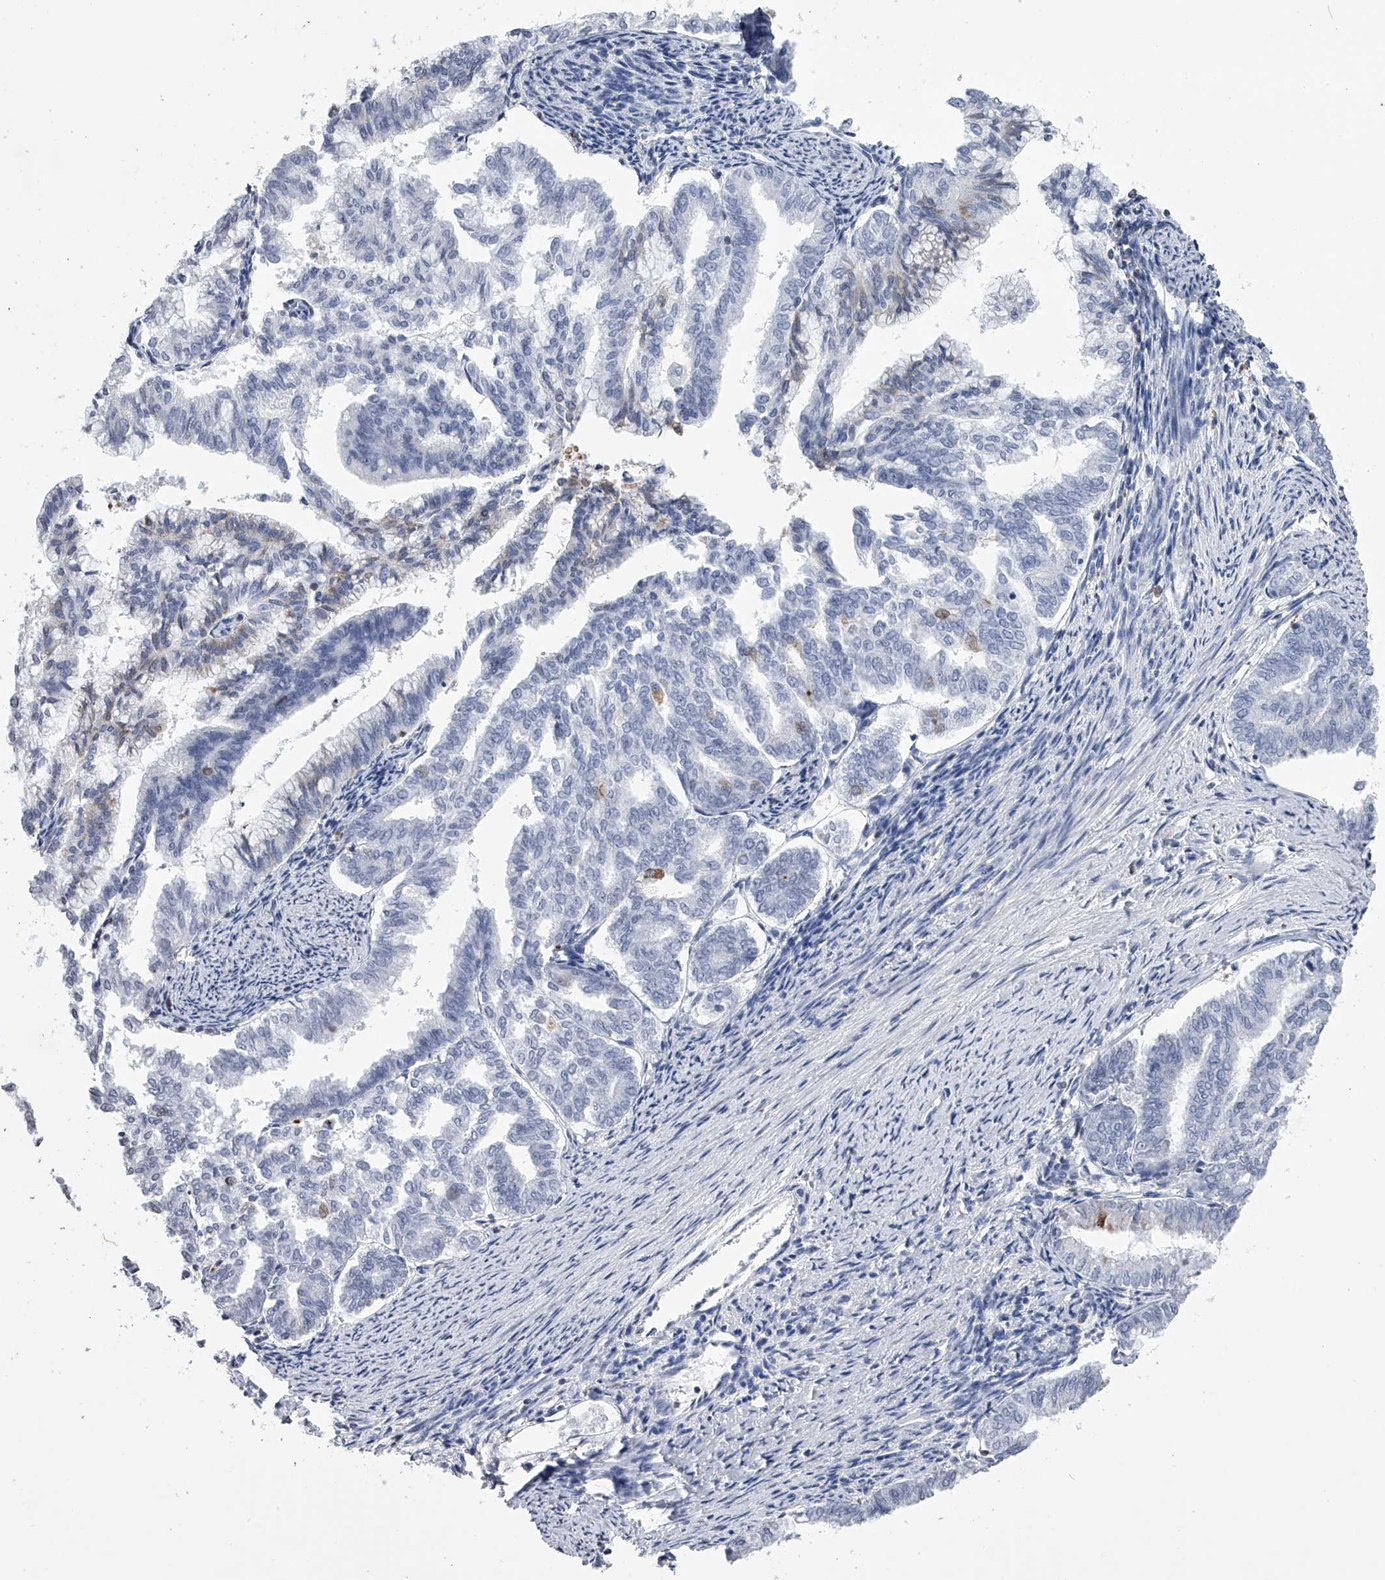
{"staining": {"intensity": "negative", "quantity": "none", "location": "none"}, "tissue": "endometrial cancer", "cell_type": "Tumor cells", "image_type": "cancer", "snomed": [{"axis": "morphology", "description": "Adenocarcinoma, NOS"}, {"axis": "topography", "description": "Endometrium"}], "caption": "A high-resolution histopathology image shows immunohistochemistry staining of endometrial cancer, which displays no significant positivity in tumor cells.", "gene": "TASP1", "patient": {"sex": "female", "age": 79}}